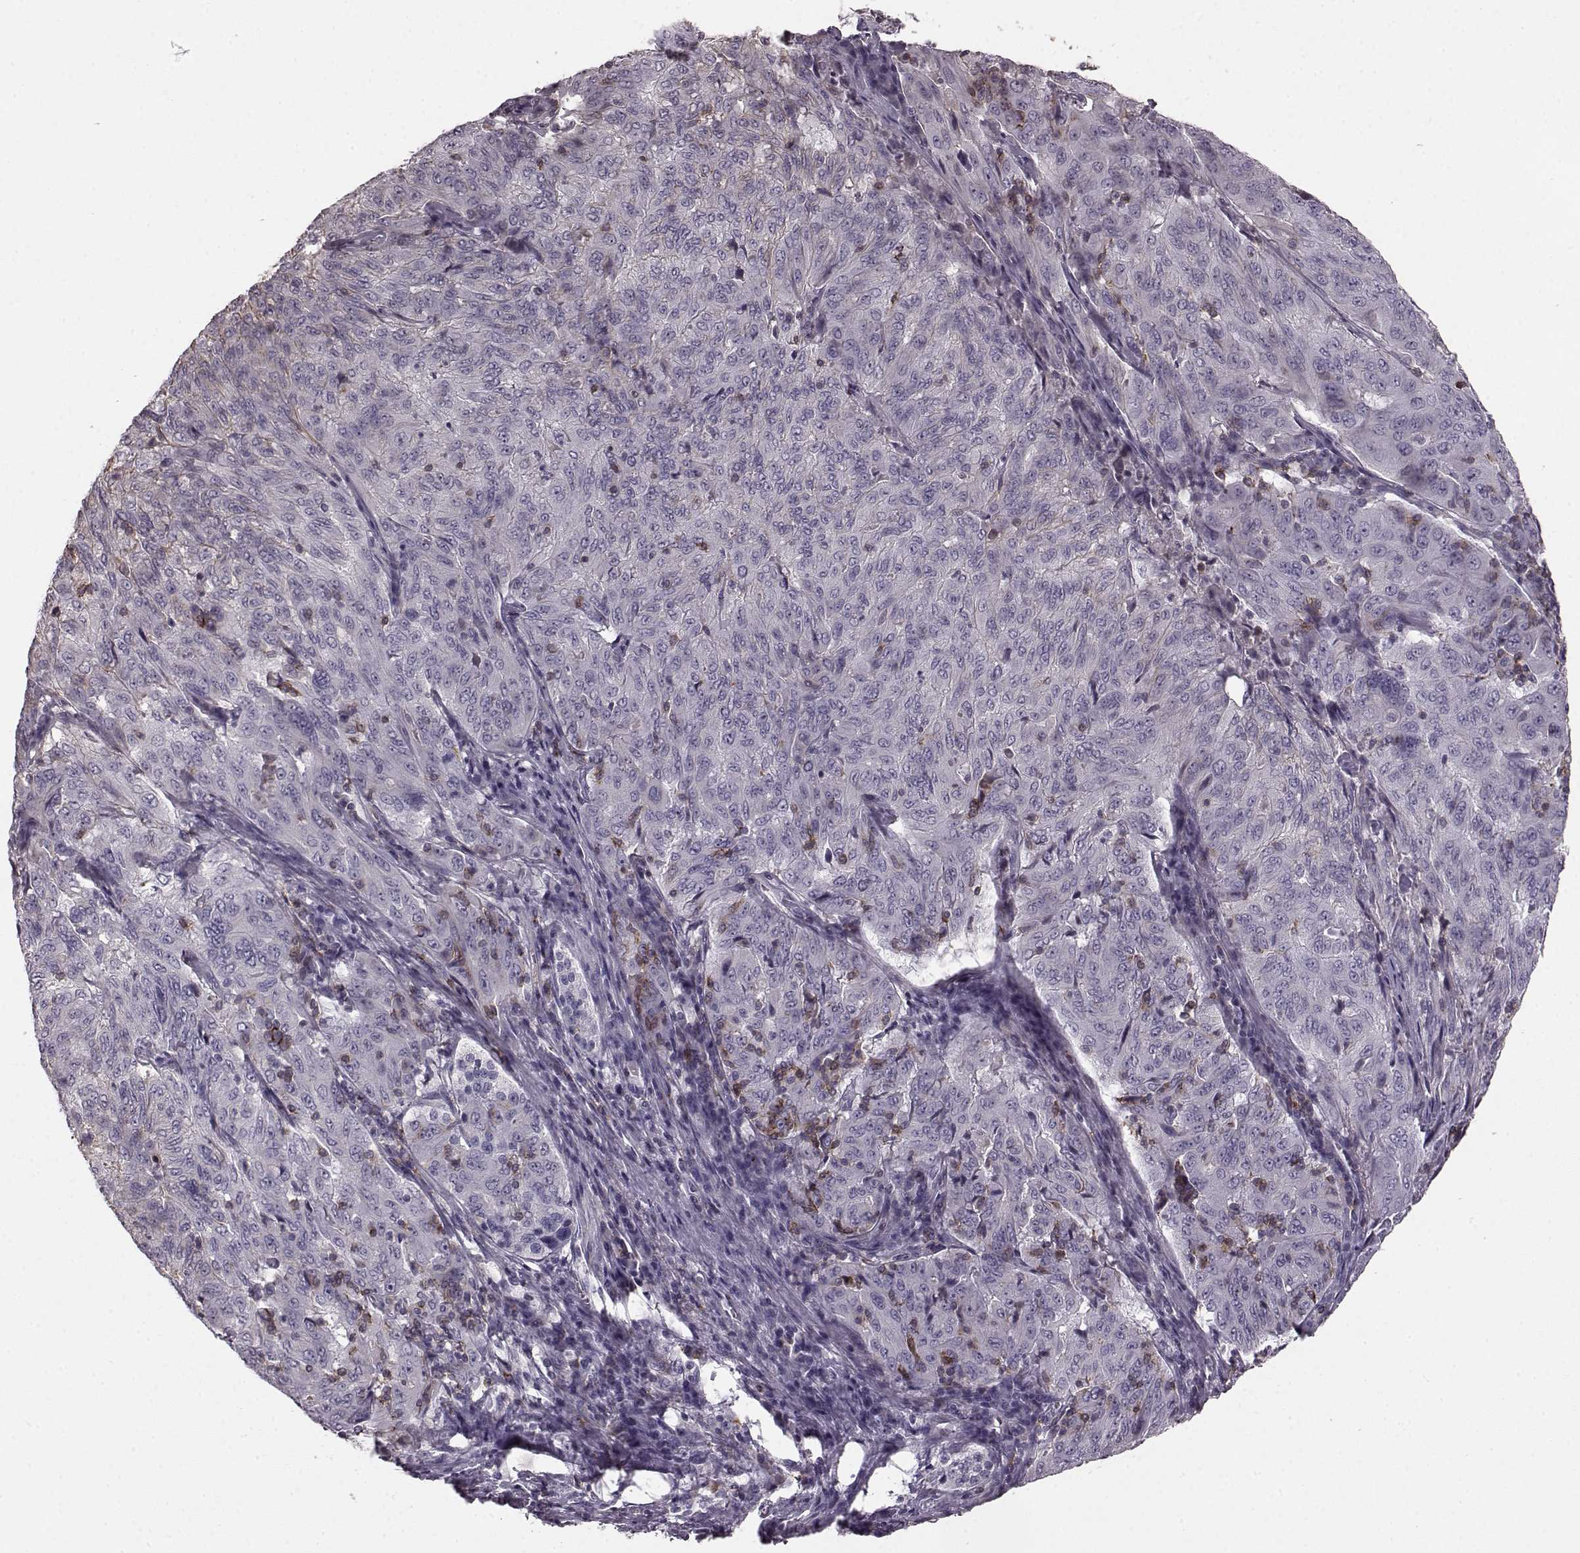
{"staining": {"intensity": "negative", "quantity": "none", "location": "none"}, "tissue": "pancreatic cancer", "cell_type": "Tumor cells", "image_type": "cancer", "snomed": [{"axis": "morphology", "description": "Adenocarcinoma, NOS"}, {"axis": "topography", "description": "Pancreas"}], "caption": "IHC histopathology image of neoplastic tissue: adenocarcinoma (pancreatic) stained with DAB displays no significant protein staining in tumor cells. (Brightfield microscopy of DAB immunohistochemistry at high magnification).", "gene": "PDCD1", "patient": {"sex": "male", "age": 63}}